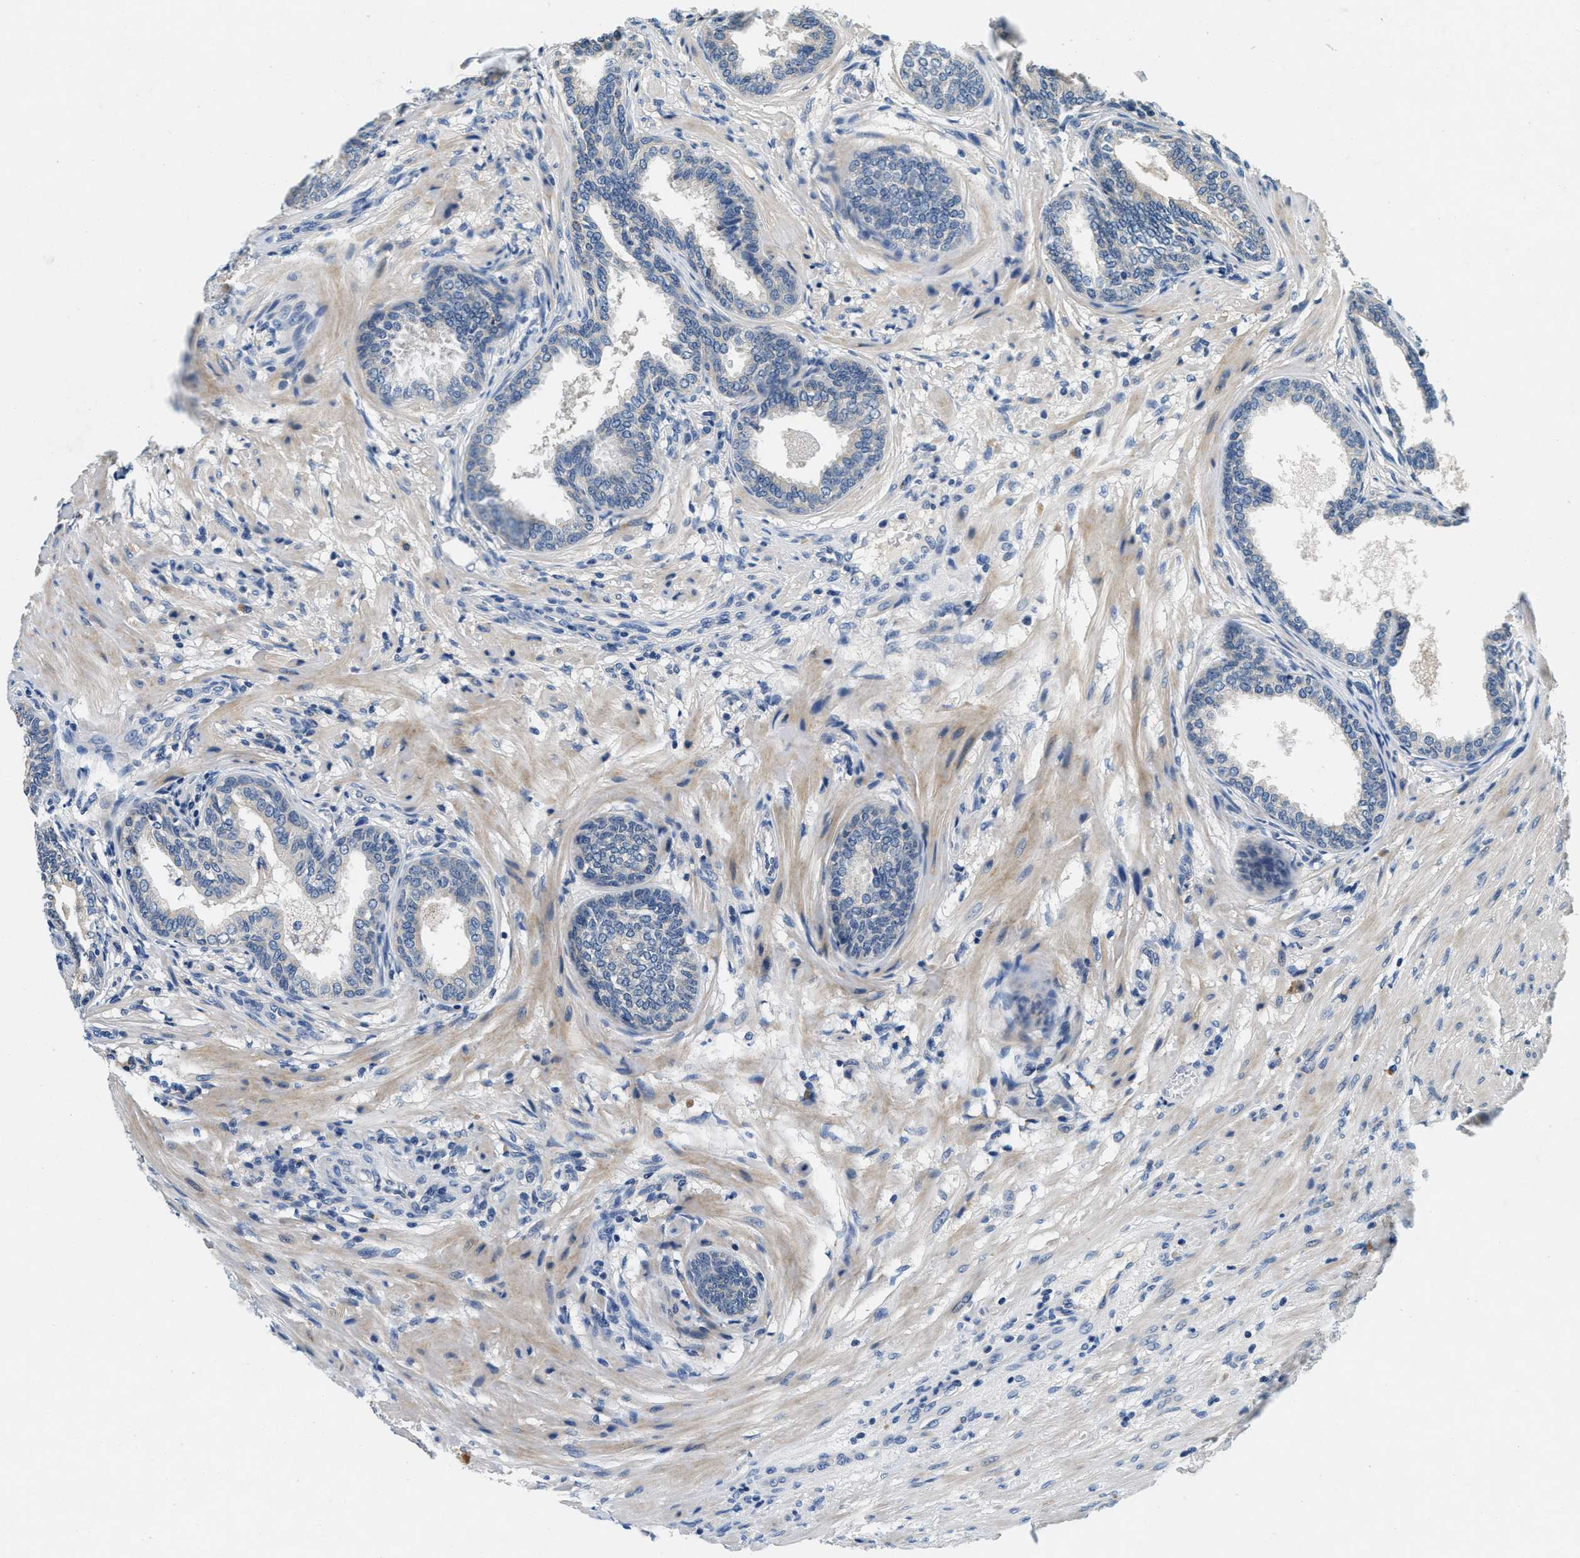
{"staining": {"intensity": "negative", "quantity": "none", "location": "none"}, "tissue": "prostate", "cell_type": "Glandular cells", "image_type": "normal", "snomed": [{"axis": "morphology", "description": "Normal tissue, NOS"}, {"axis": "topography", "description": "Prostate"}], "caption": "A micrograph of prostate stained for a protein reveals no brown staining in glandular cells. Nuclei are stained in blue.", "gene": "ALDH3A2", "patient": {"sex": "male", "age": 76}}